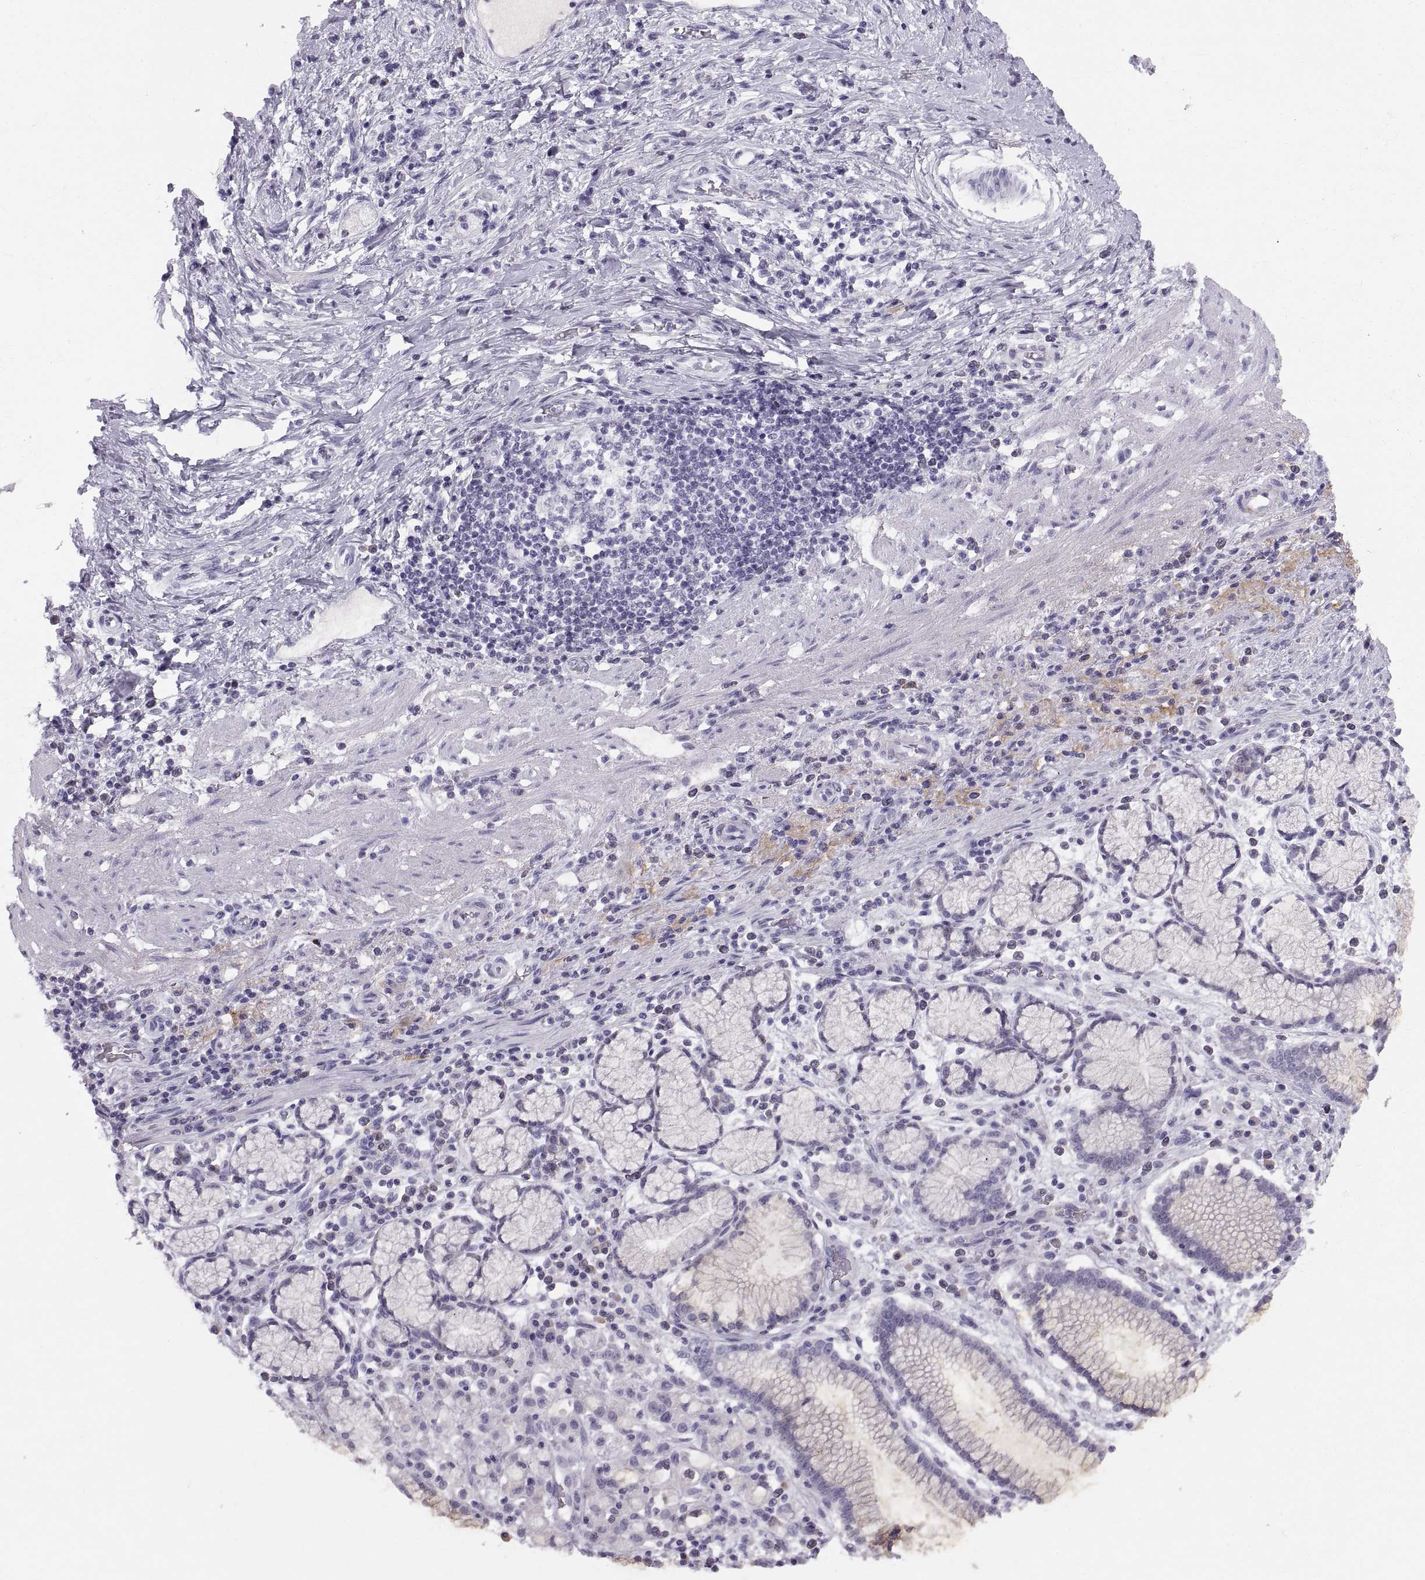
{"staining": {"intensity": "negative", "quantity": "none", "location": "none"}, "tissue": "stomach cancer", "cell_type": "Tumor cells", "image_type": "cancer", "snomed": [{"axis": "morphology", "description": "Adenocarcinoma, NOS"}, {"axis": "topography", "description": "Stomach"}], "caption": "DAB immunohistochemical staining of stomach cancer exhibits no significant staining in tumor cells.", "gene": "SLC22A6", "patient": {"sex": "male", "age": 58}}